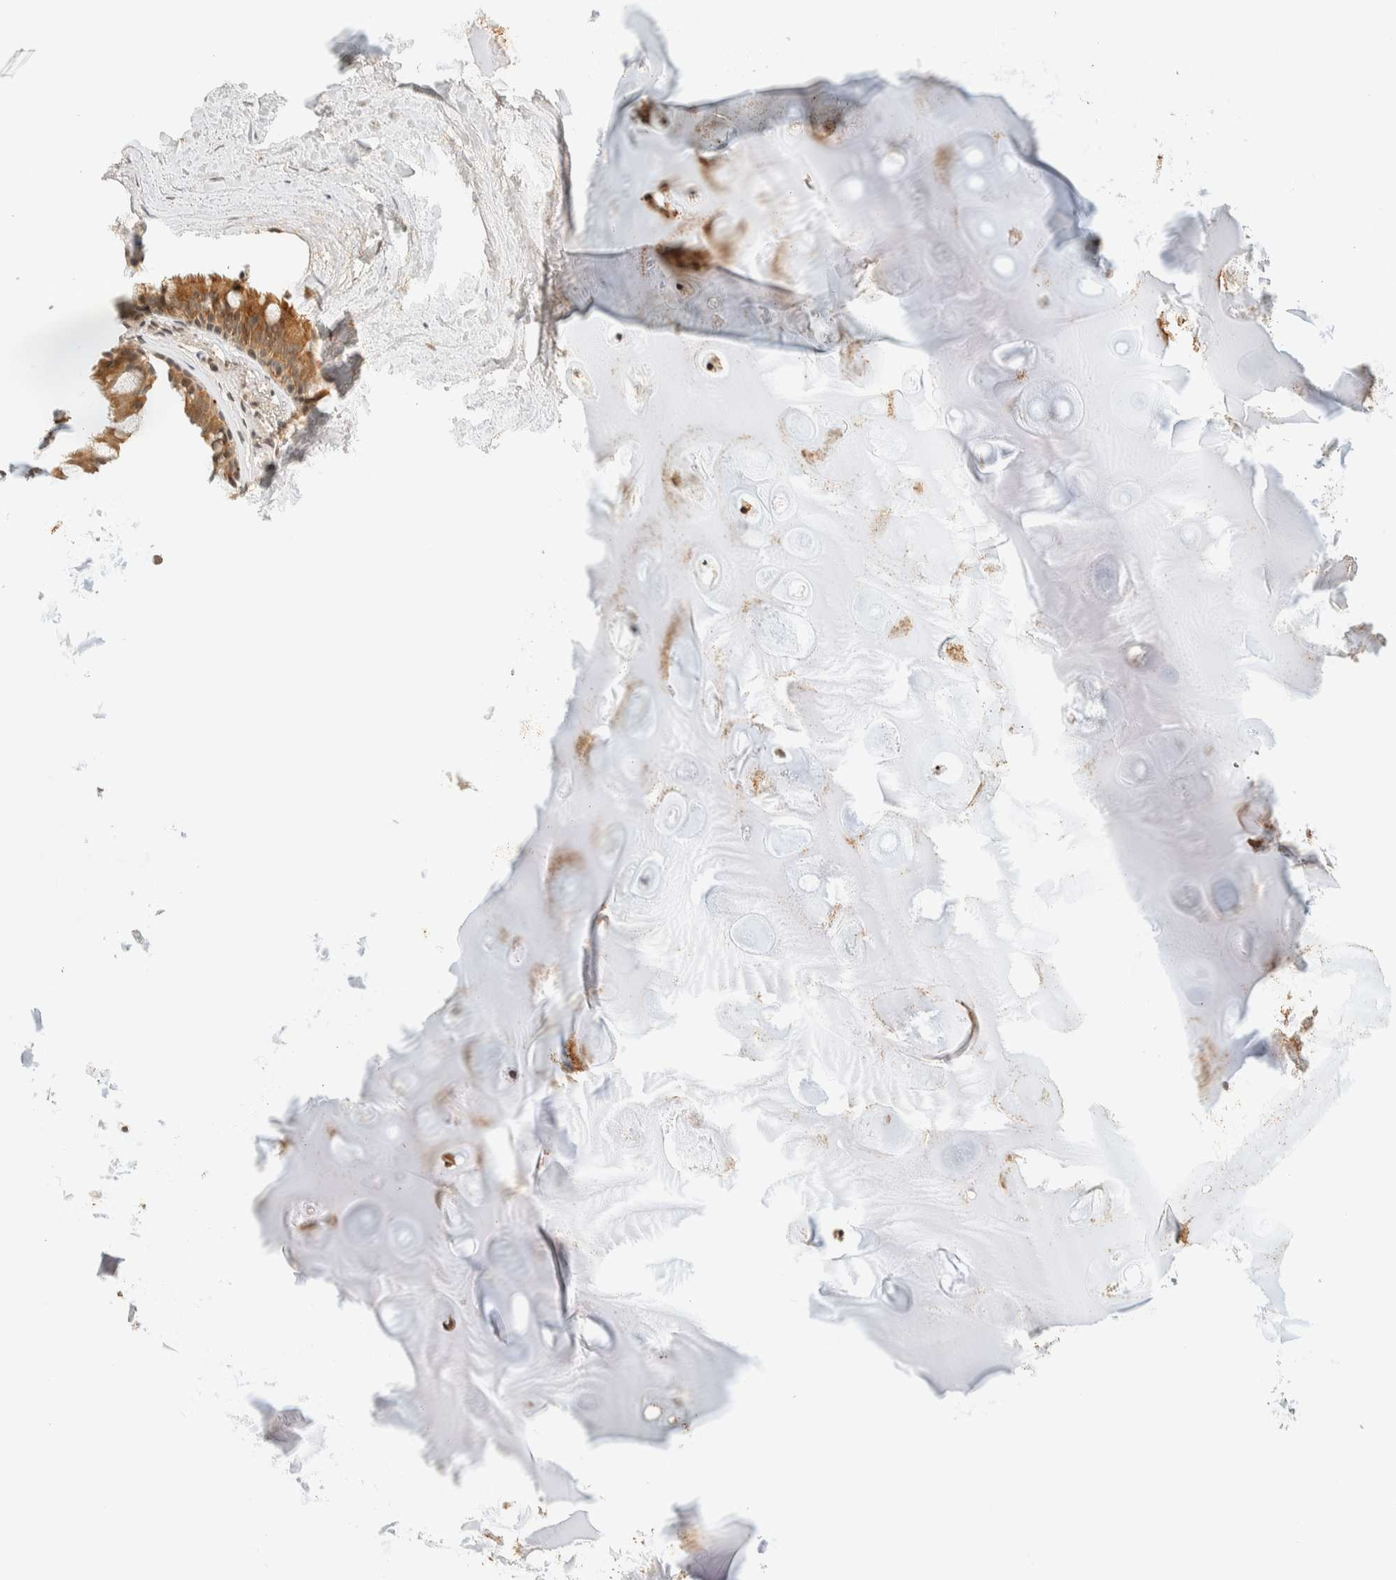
{"staining": {"intensity": "moderate", "quantity": ">75%", "location": "cytoplasmic/membranous"}, "tissue": "bronchus", "cell_type": "Respiratory epithelial cells", "image_type": "normal", "snomed": [{"axis": "morphology", "description": "Normal tissue, NOS"}, {"axis": "topography", "description": "Cartilage tissue"}], "caption": "Human bronchus stained for a protein (brown) exhibits moderate cytoplasmic/membranous positive staining in approximately >75% of respiratory epithelial cells.", "gene": "KIFAP3", "patient": {"sex": "female", "age": 63}}